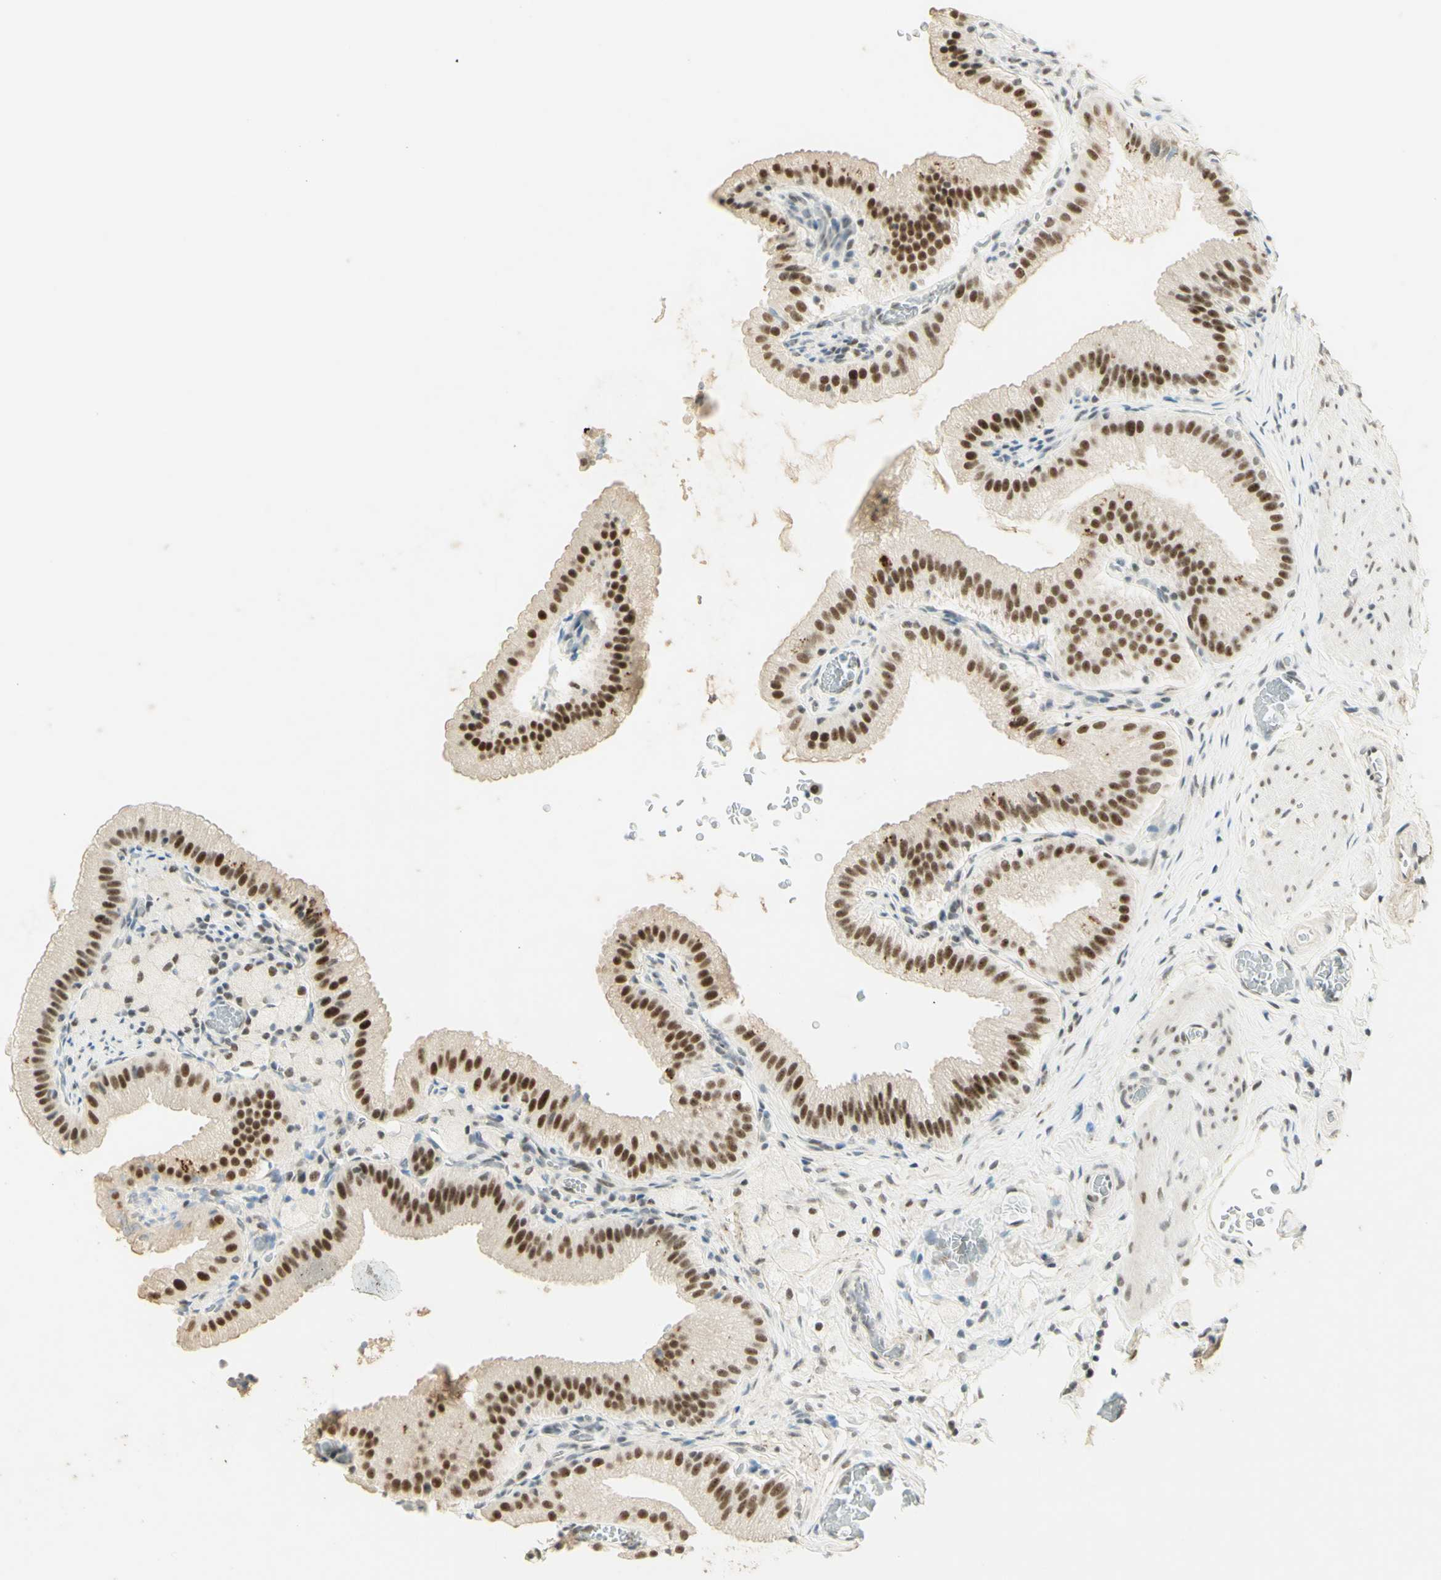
{"staining": {"intensity": "moderate", "quantity": ">75%", "location": "nuclear"}, "tissue": "gallbladder", "cell_type": "Glandular cells", "image_type": "normal", "snomed": [{"axis": "morphology", "description": "Normal tissue, NOS"}, {"axis": "topography", "description": "Gallbladder"}], "caption": "There is medium levels of moderate nuclear staining in glandular cells of unremarkable gallbladder, as demonstrated by immunohistochemical staining (brown color).", "gene": "PMS2", "patient": {"sex": "male", "age": 54}}